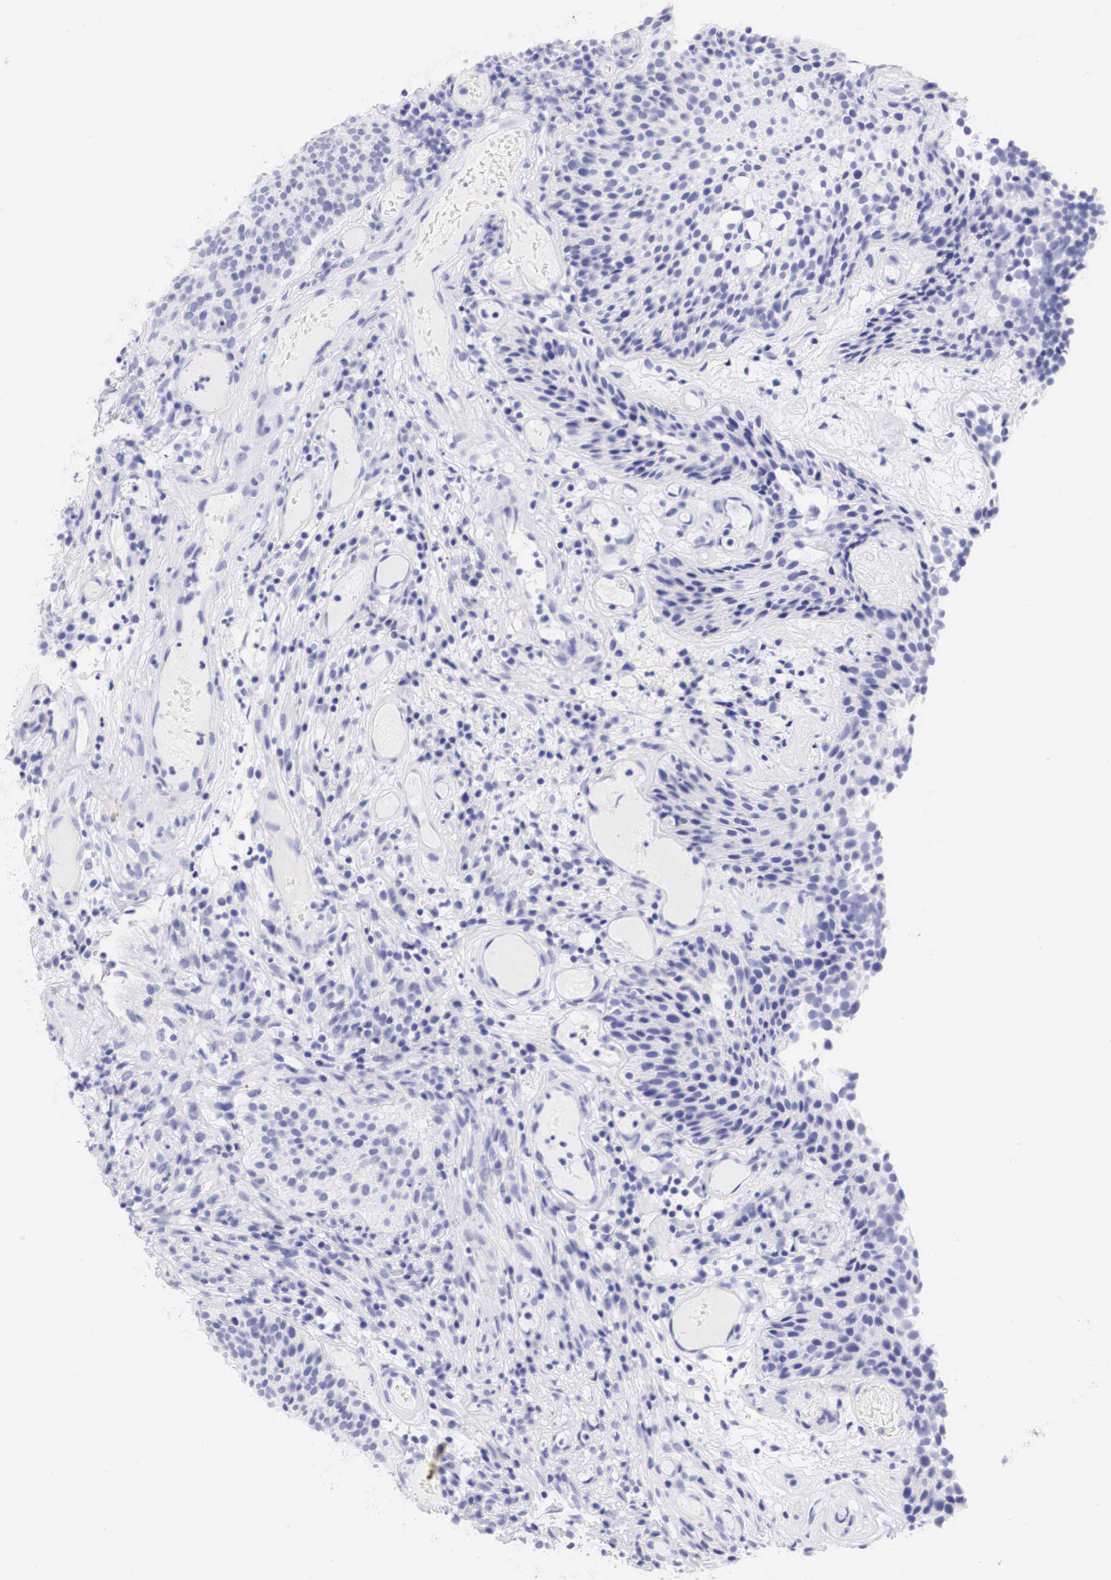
{"staining": {"intensity": "negative", "quantity": "none", "location": "none"}, "tissue": "urothelial cancer", "cell_type": "Tumor cells", "image_type": "cancer", "snomed": [{"axis": "morphology", "description": "Urothelial carcinoma, Low grade"}, {"axis": "topography", "description": "Urinary bladder"}], "caption": "DAB (3,3'-diaminobenzidine) immunohistochemical staining of human urothelial carcinoma (low-grade) demonstrates no significant positivity in tumor cells. (Brightfield microscopy of DAB immunohistochemistry at high magnification).", "gene": "TYR", "patient": {"sex": "male", "age": 85}}